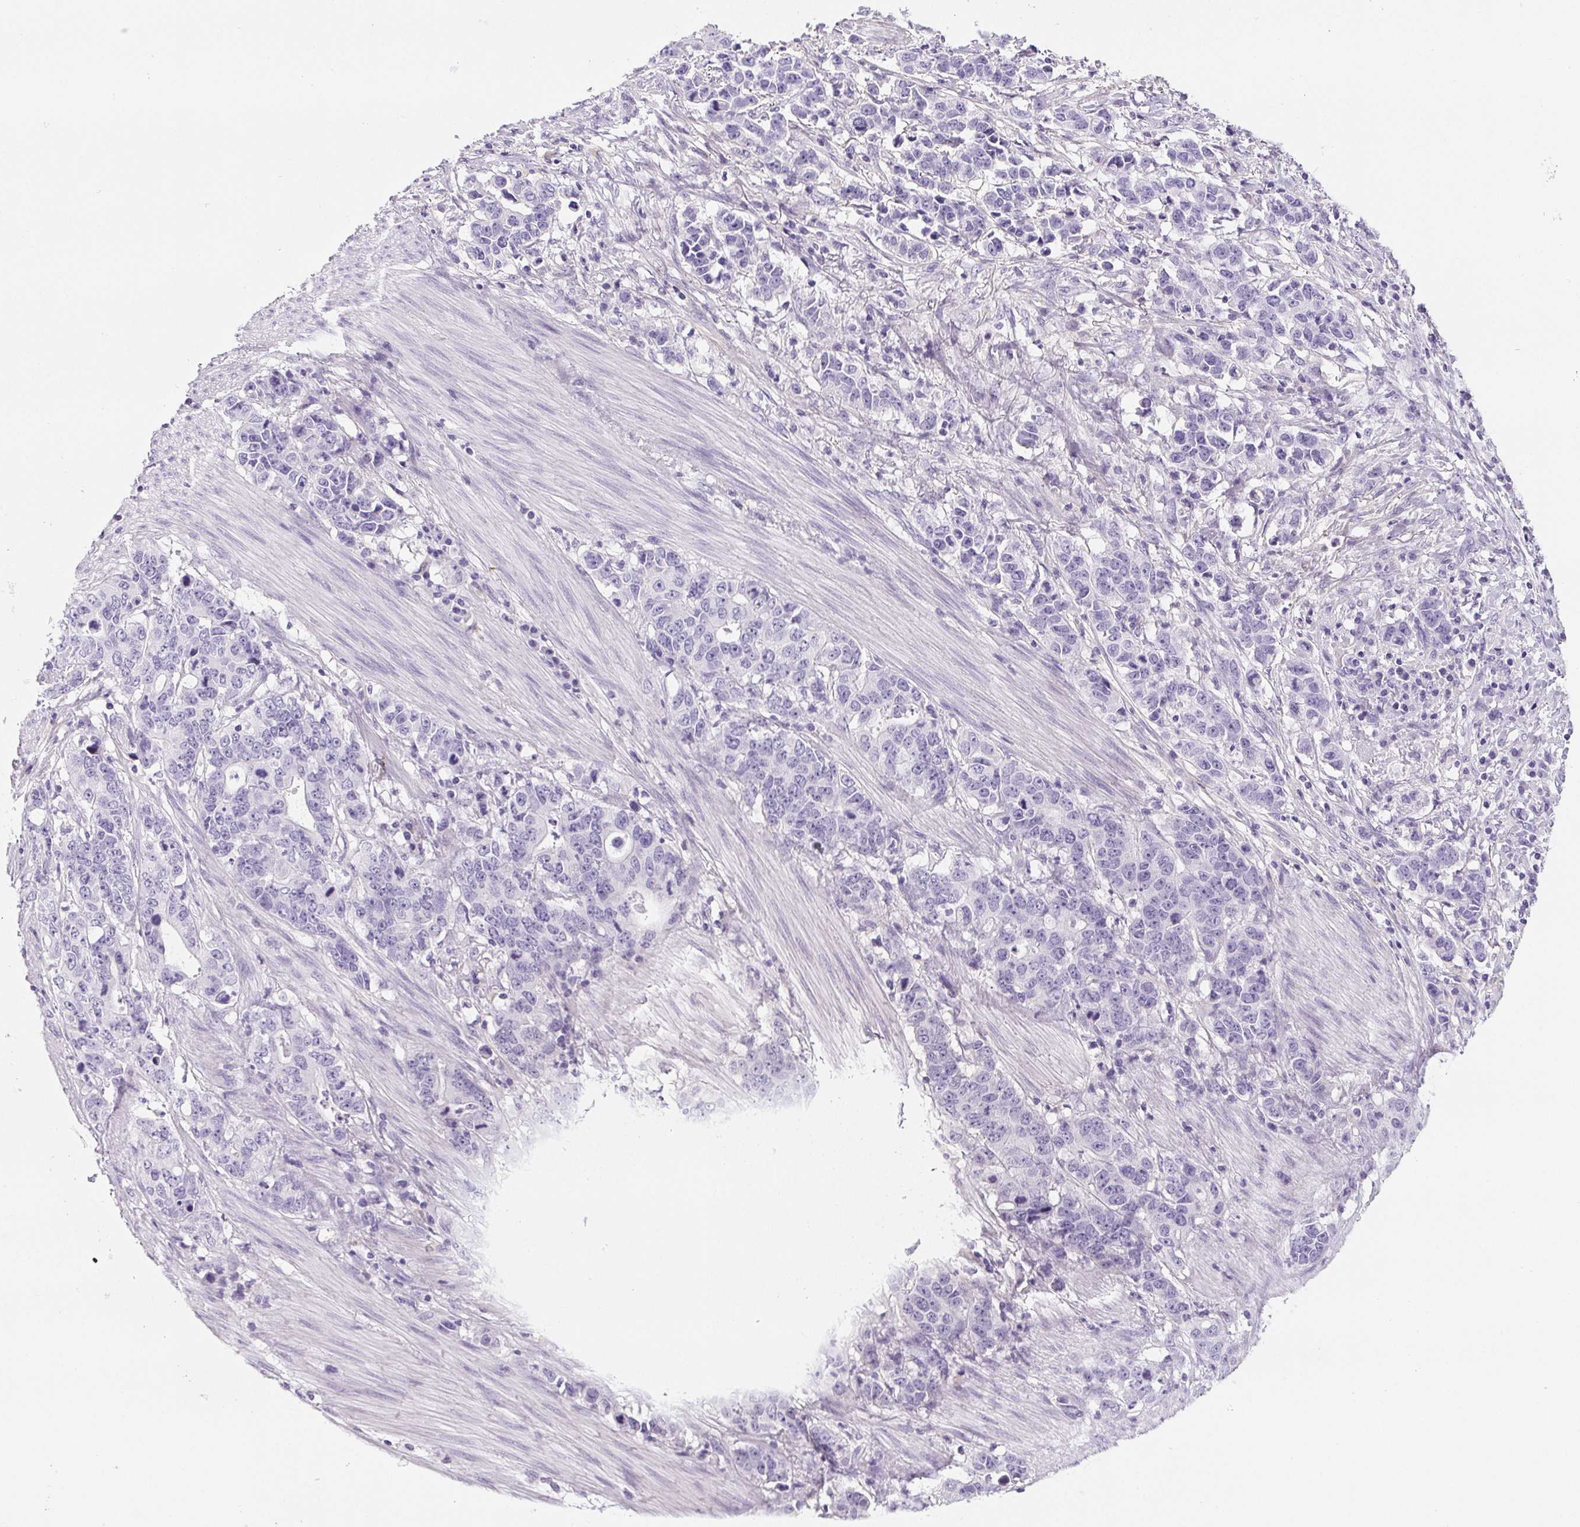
{"staining": {"intensity": "negative", "quantity": "none", "location": "none"}, "tissue": "stomach cancer", "cell_type": "Tumor cells", "image_type": "cancer", "snomed": [{"axis": "morphology", "description": "Adenocarcinoma, NOS"}, {"axis": "topography", "description": "Stomach, upper"}], "caption": "This is a image of immunohistochemistry (IHC) staining of adenocarcinoma (stomach), which shows no staining in tumor cells.", "gene": "BEND2", "patient": {"sex": "male", "age": 69}}